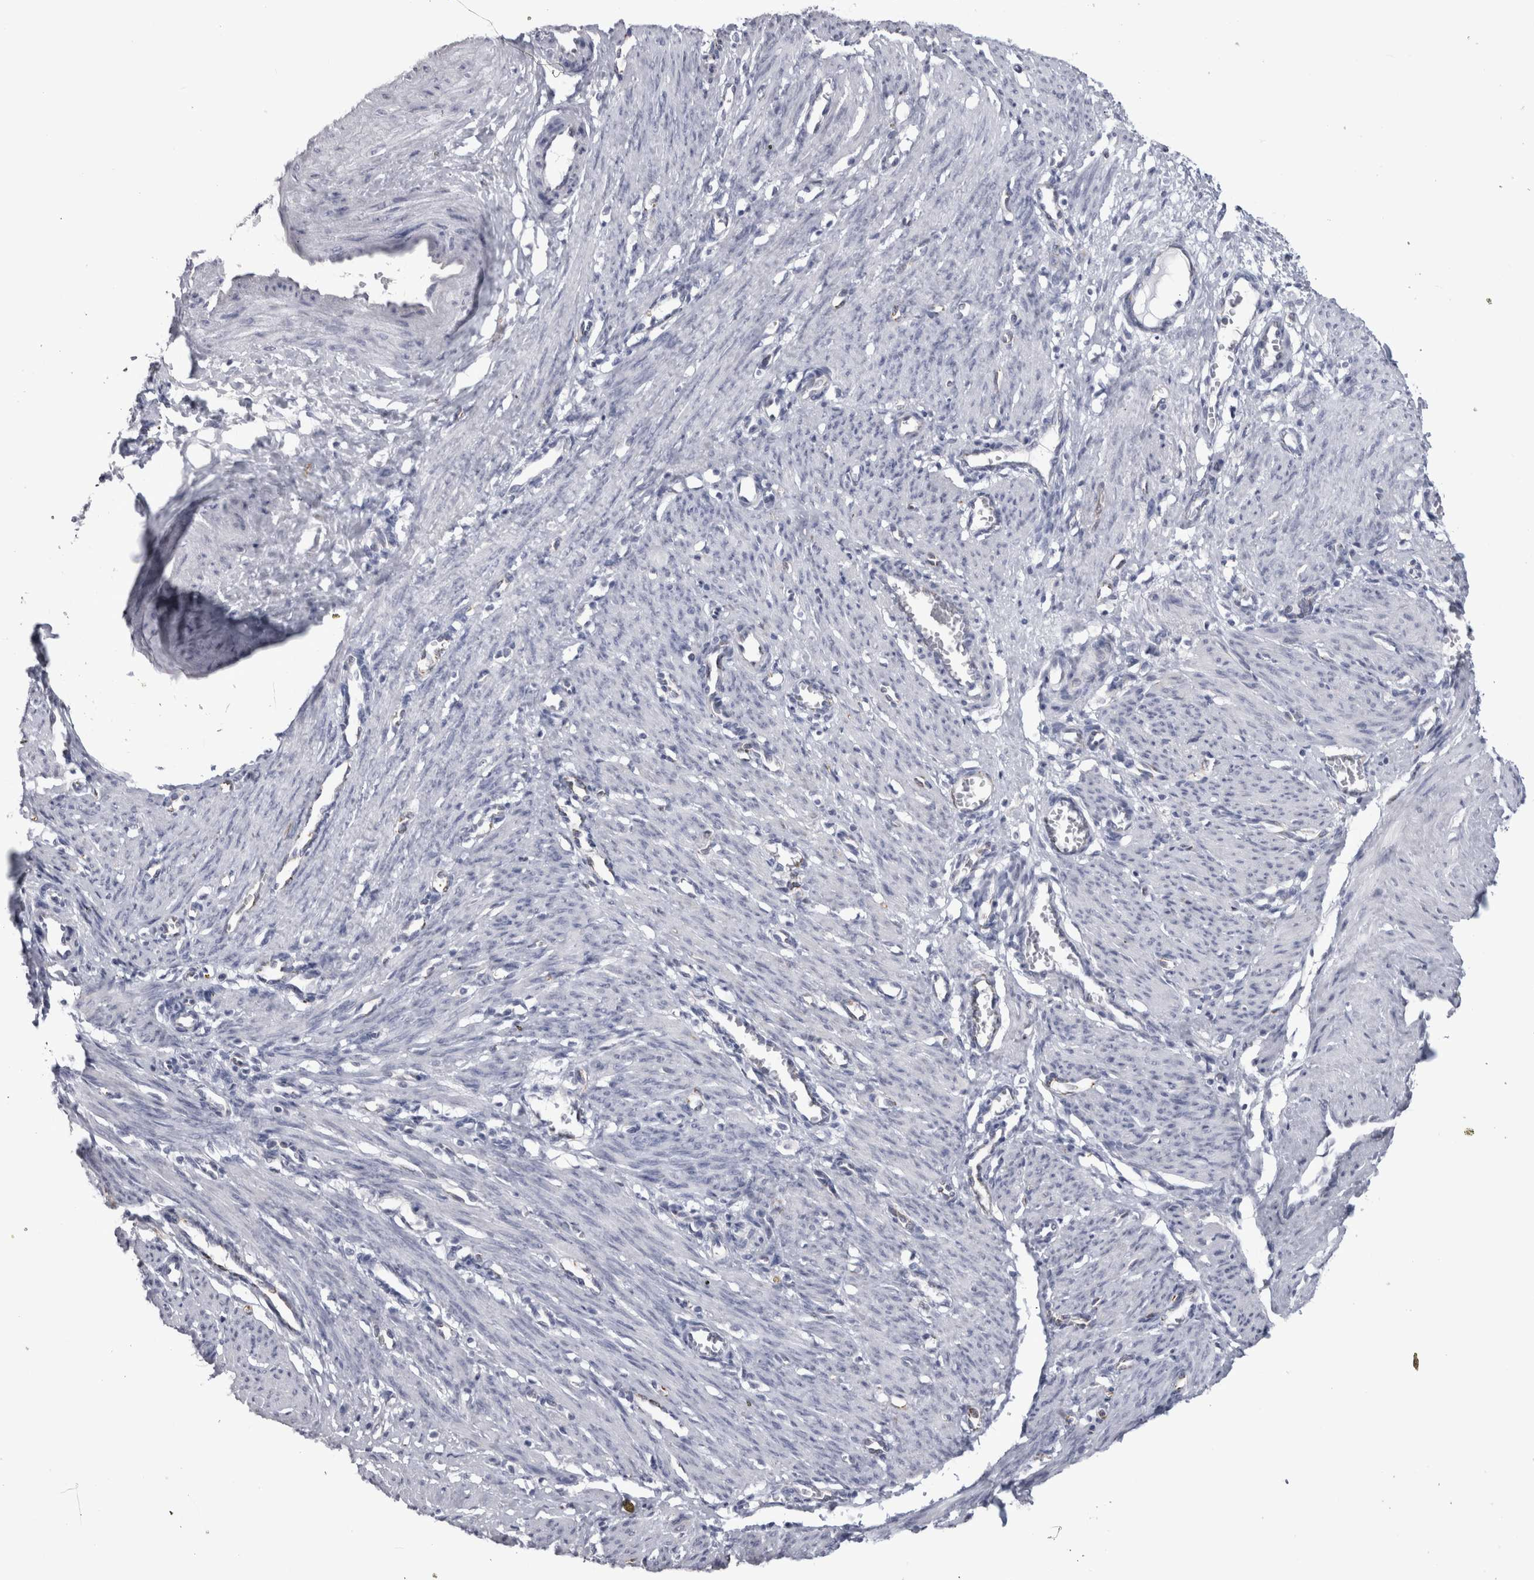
{"staining": {"intensity": "negative", "quantity": "none", "location": "none"}, "tissue": "smooth muscle", "cell_type": "Smooth muscle cells", "image_type": "normal", "snomed": [{"axis": "morphology", "description": "Normal tissue, NOS"}, {"axis": "topography", "description": "Endometrium"}], "caption": "IHC image of normal smooth muscle: smooth muscle stained with DAB (3,3'-diaminobenzidine) shows no significant protein positivity in smooth muscle cells. (Brightfield microscopy of DAB IHC at high magnification).", "gene": "ACOT7", "patient": {"sex": "female", "age": 33}}